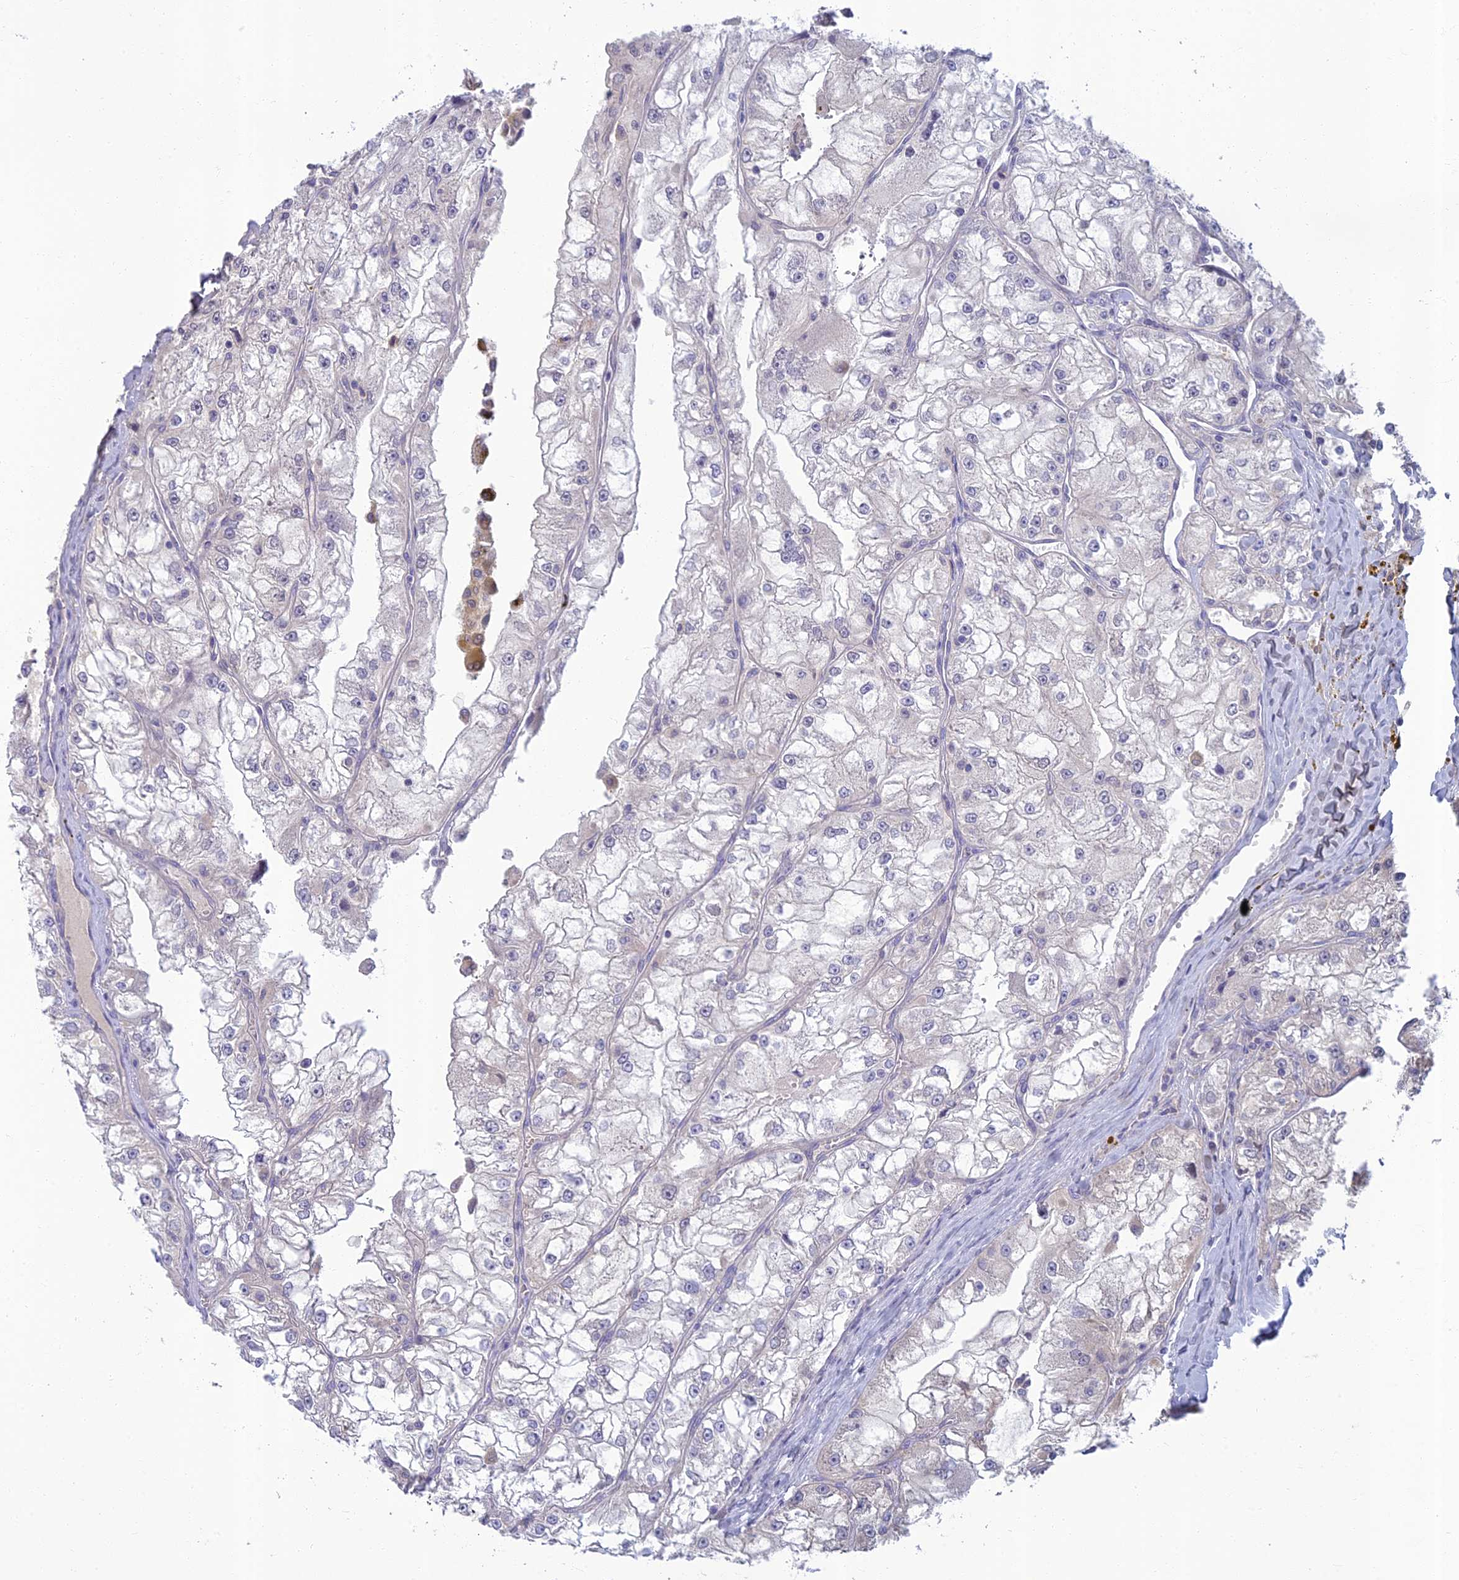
{"staining": {"intensity": "negative", "quantity": "none", "location": "none"}, "tissue": "renal cancer", "cell_type": "Tumor cells", "image_type": "cancer", "snomed": [{"axis": "morphology", "description": "Adenocarcinoma, NOS"}, {"axis": "topography", "description": "Kidney"}], "caption": "IHC of human renal adenocarcinoma demonstrates no positivity in tumor cells.", "gene": "SLC25A41", "patient": {"sex": "female", "age": 72}}